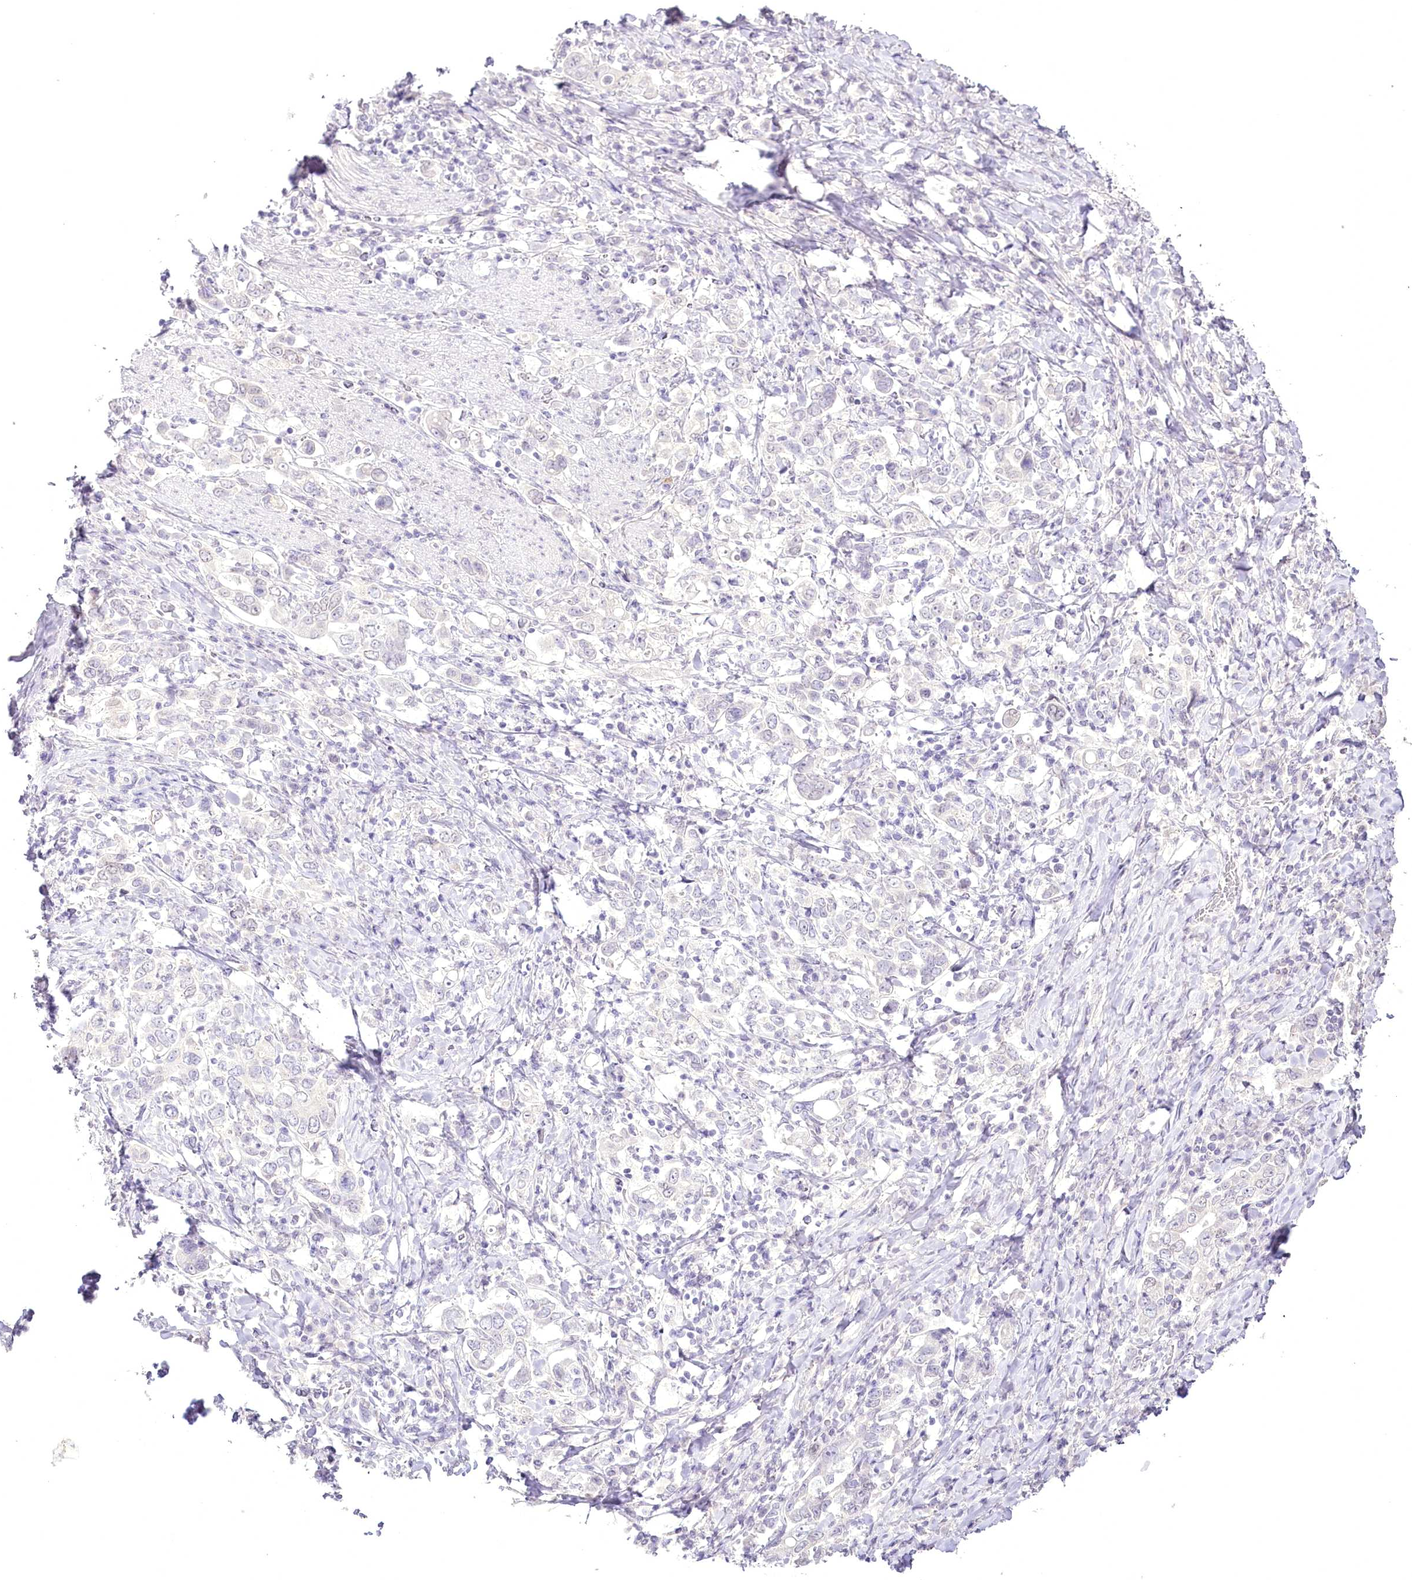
{"staining": {"intensity": "negative", "quantity": "none", "location": "none"}, "tissue": "stomach cancer", "cell_type": "Tumor cells", "image_type": "cancer", "snomed": [{"axis": "morphology", "description": "Adenocarcinoma, NOS"}, {"axis": "topography", "description": "Stomach, upper"}], "caption": "Immunohistochemistry (IHC) histopathology image of human stomach cancer stained for a protein (brown), which reveals no staining in tumor cells.", "gene": "SLC39A10", "patient": {"sex": "male", "age": 62}}